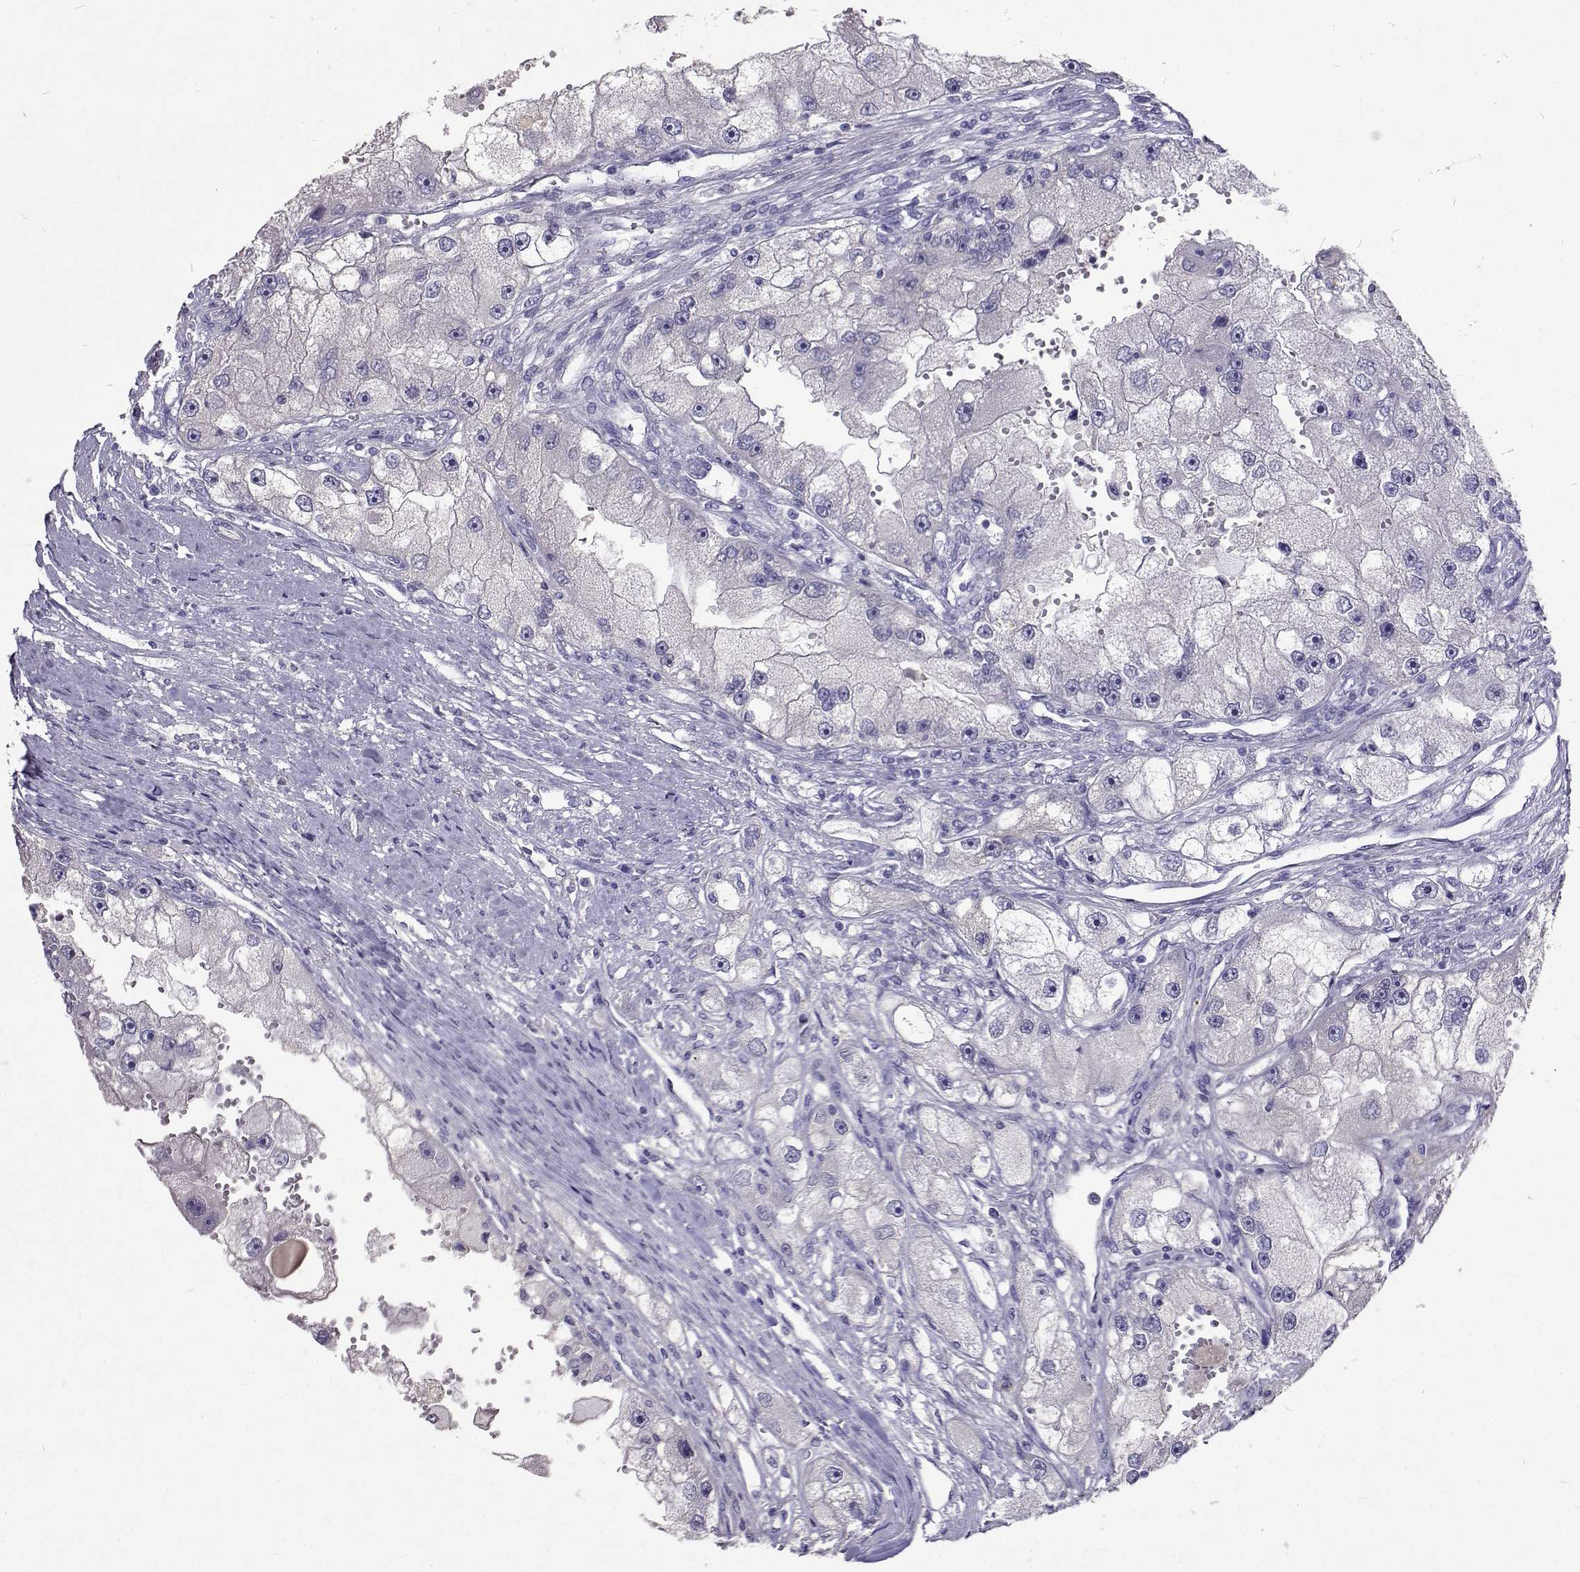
{"staining": {"intensity": "negative", "quantity": "none", "location": "none"}, "tissue": "renal cancer", "cell_type": "Tumor cells", "image_type": "cancer", "snomed": [{"axis": "morphology", "description": "Adenocarcinoma, NOS"}, {"axis": "topography", "description": "Kidney"}], "caption": "IHC photomicrograph of neoplastic tissue: adenocarcinoma (renal) stained with DAB exhibits no significant protein positivity in tumor cells.", "gene": "CFAP44", "patient": {"sex": "male", "age": 63}}